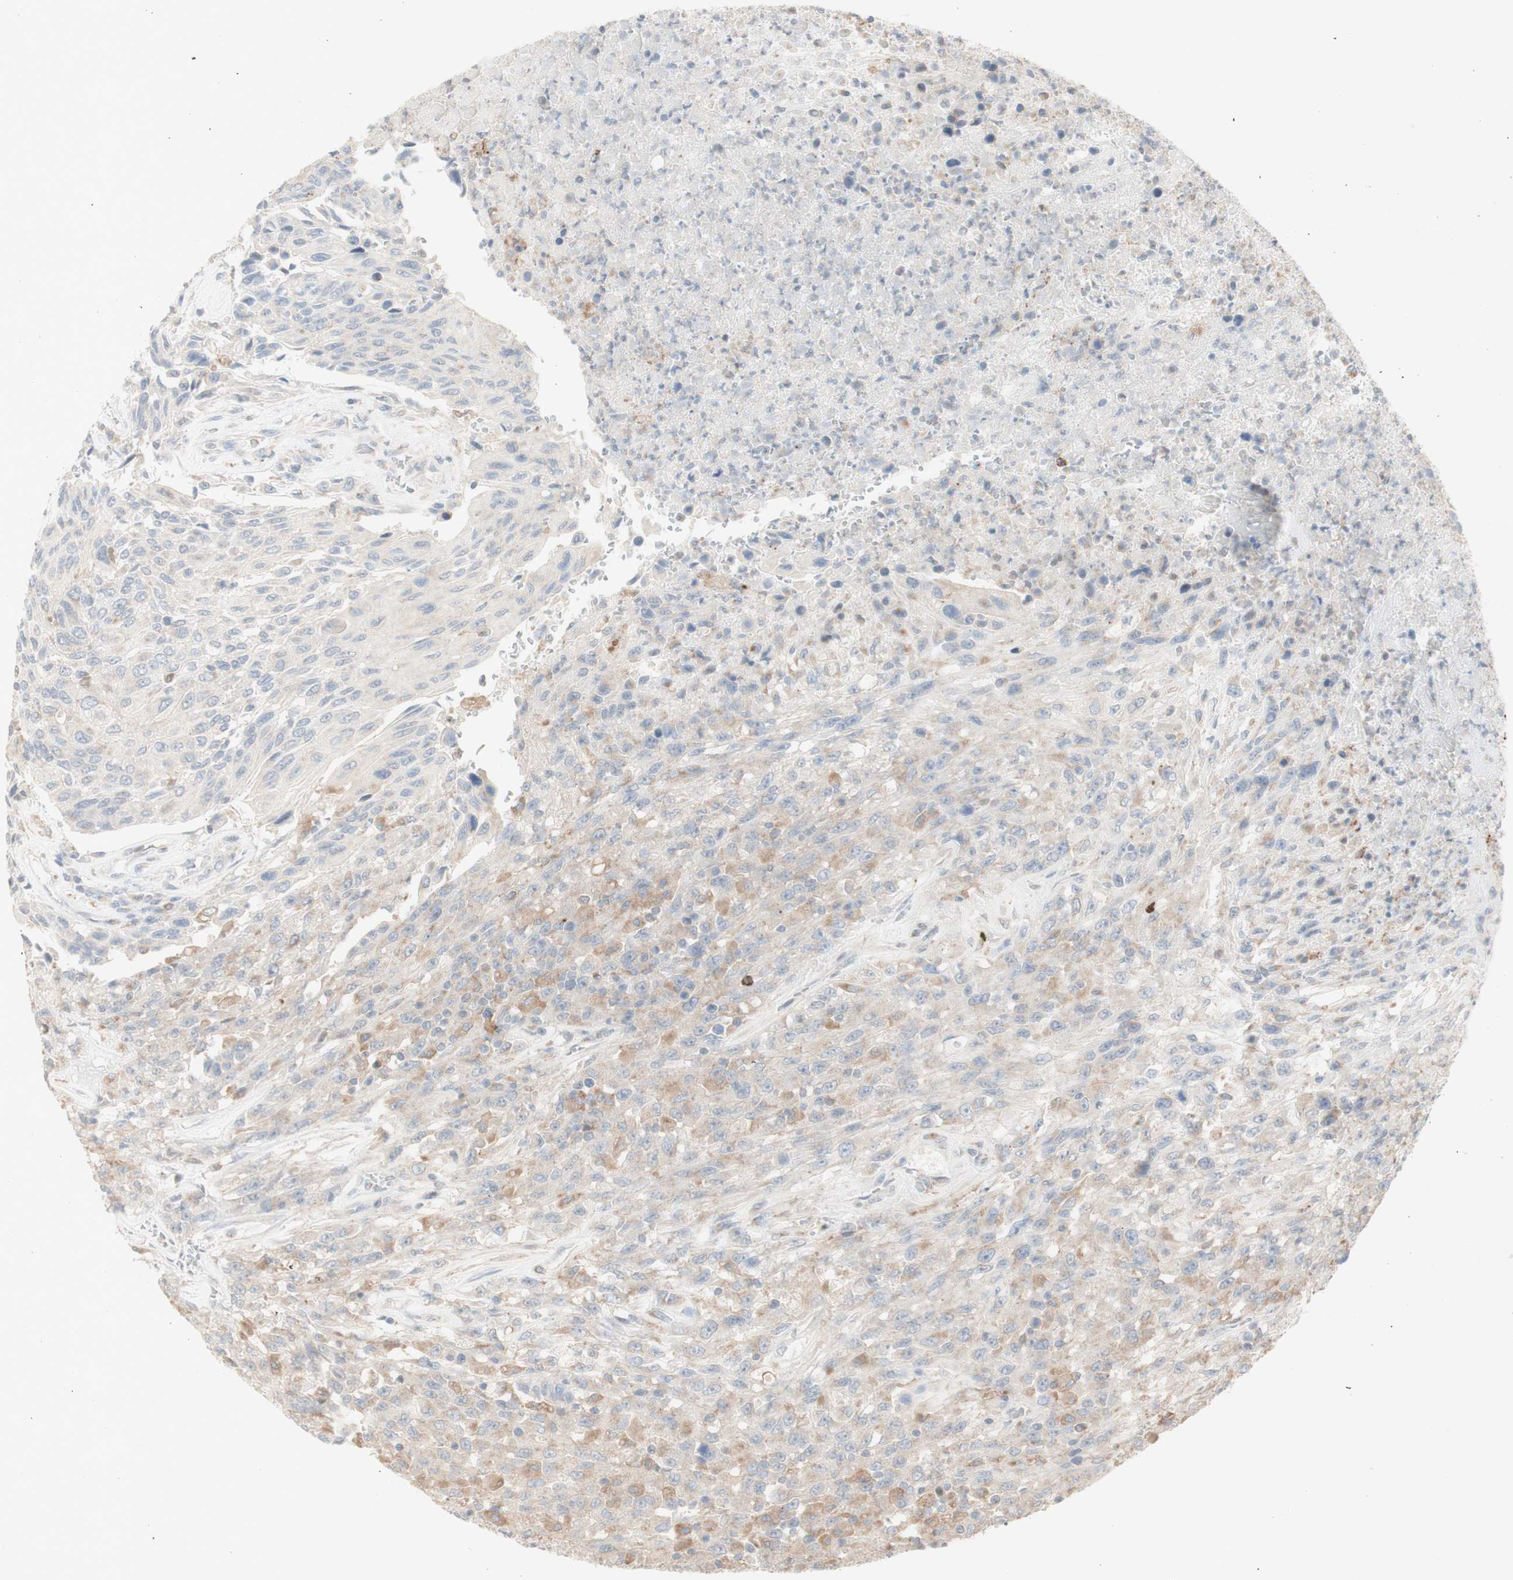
{"staining": {"intensity": "weak", "quantity": "<25%", "location": "cytoplasmic/membranous"}, "tissue": "urothelial cancer", "cell_type": "Tumor cells", "image_type": "cancer", "snomed": [{"axis": "morphology", "description": "Urothelial carcinoma, High grade"}, {"axis": "topography", "description": "Urinary bladder"}], "caption": "The image demonstrates no staining of tumor cells in urothelial cancer.", "gene": "ATP6V1B1", "patient": {"sex": "male", "age": 66}}